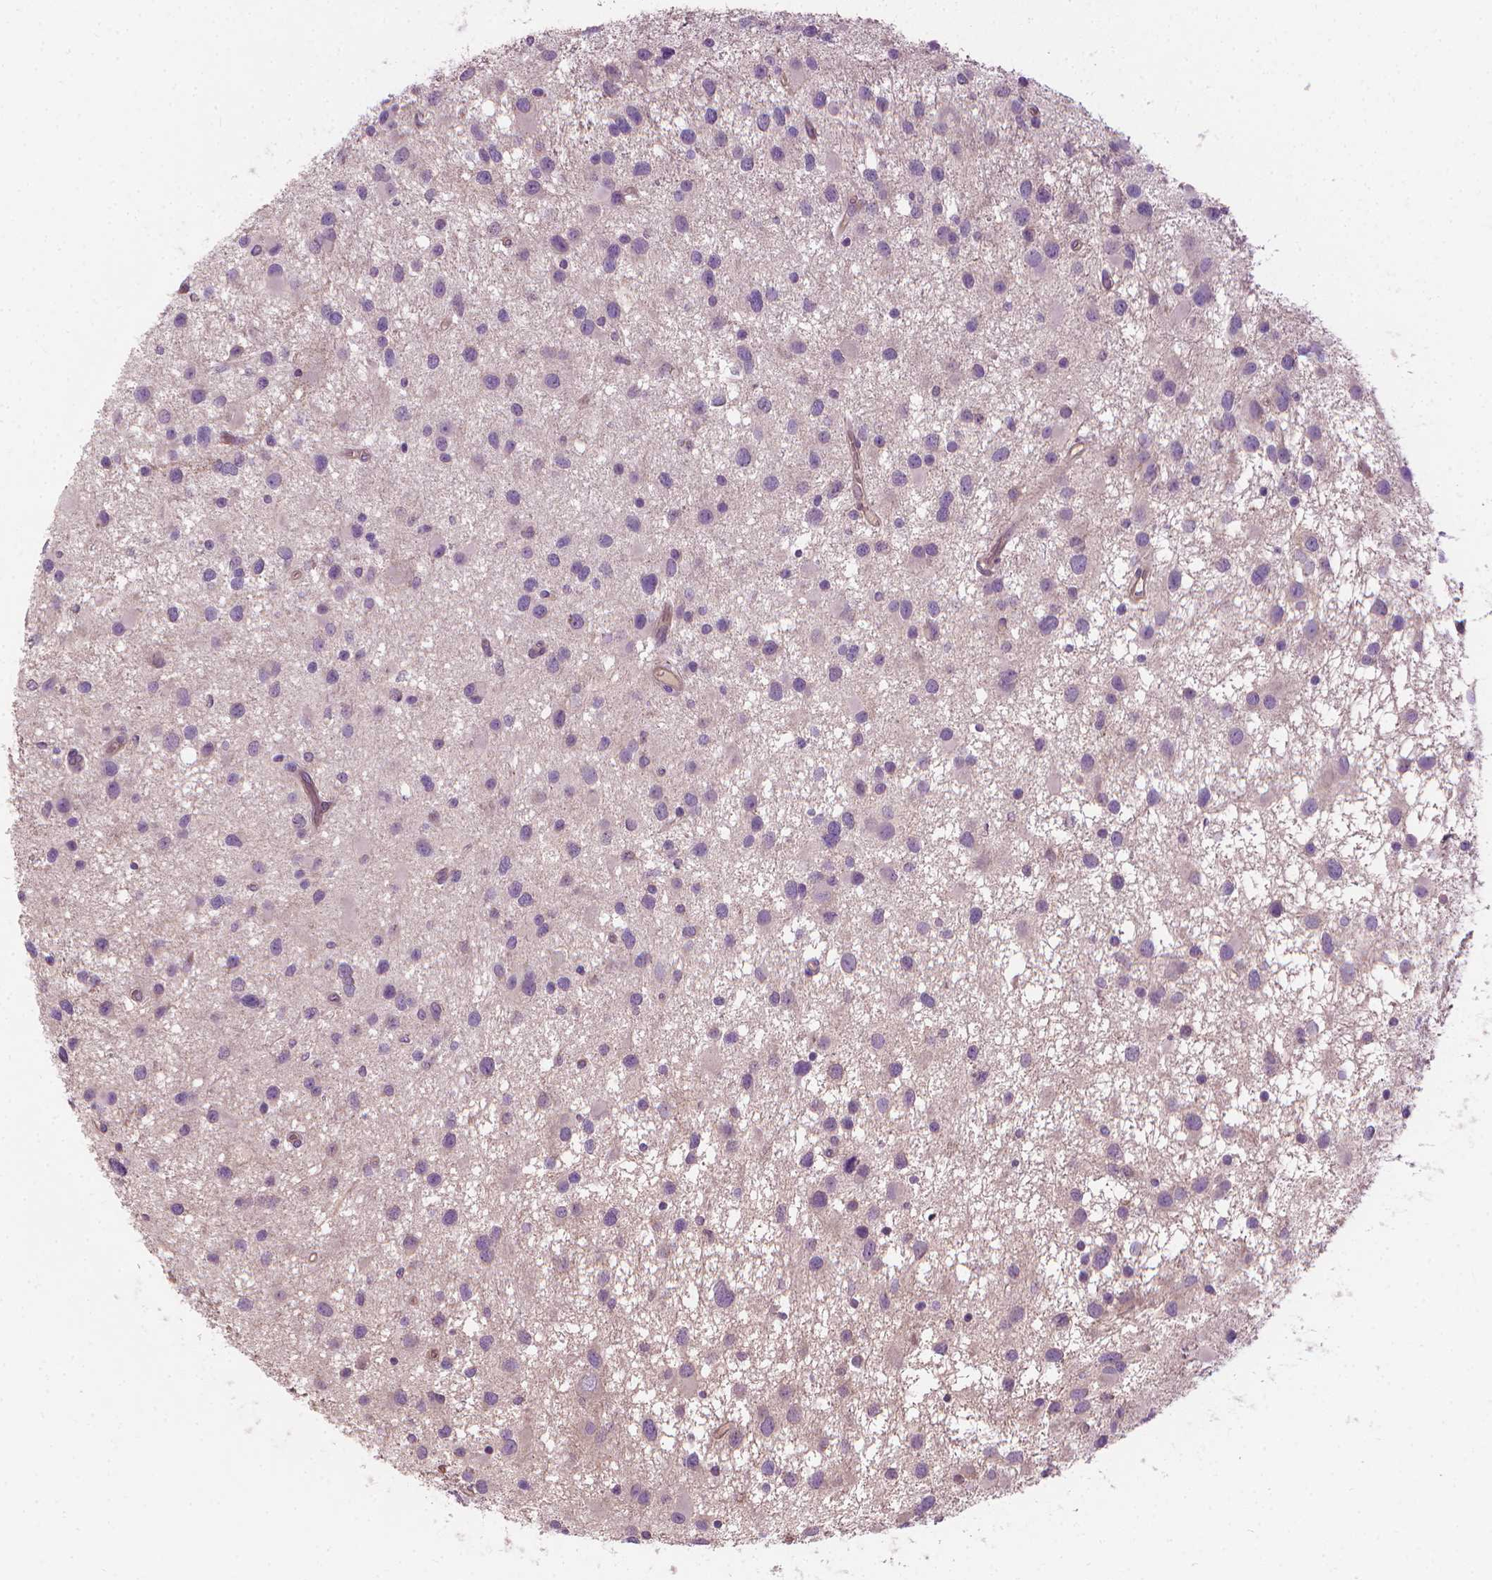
{"staining": {"intensity": "negative", "quantity": "none", "location": "none"}, "tissue": "glioma", "cell_type": "Tumor cells", "image_type": "cancer", "snomed": [{"axis": "morphology", "description": "Glioma, malignant, Low grade"}, {"axis": "topography", "description": "Brain"}], "caption": "DAB immunohistochemical staining of malignant low-grade glioma reveals no significant expression in tumor cells.", "gene": "RIIAD1", "patient": {"sex": "female", "age": 32}}